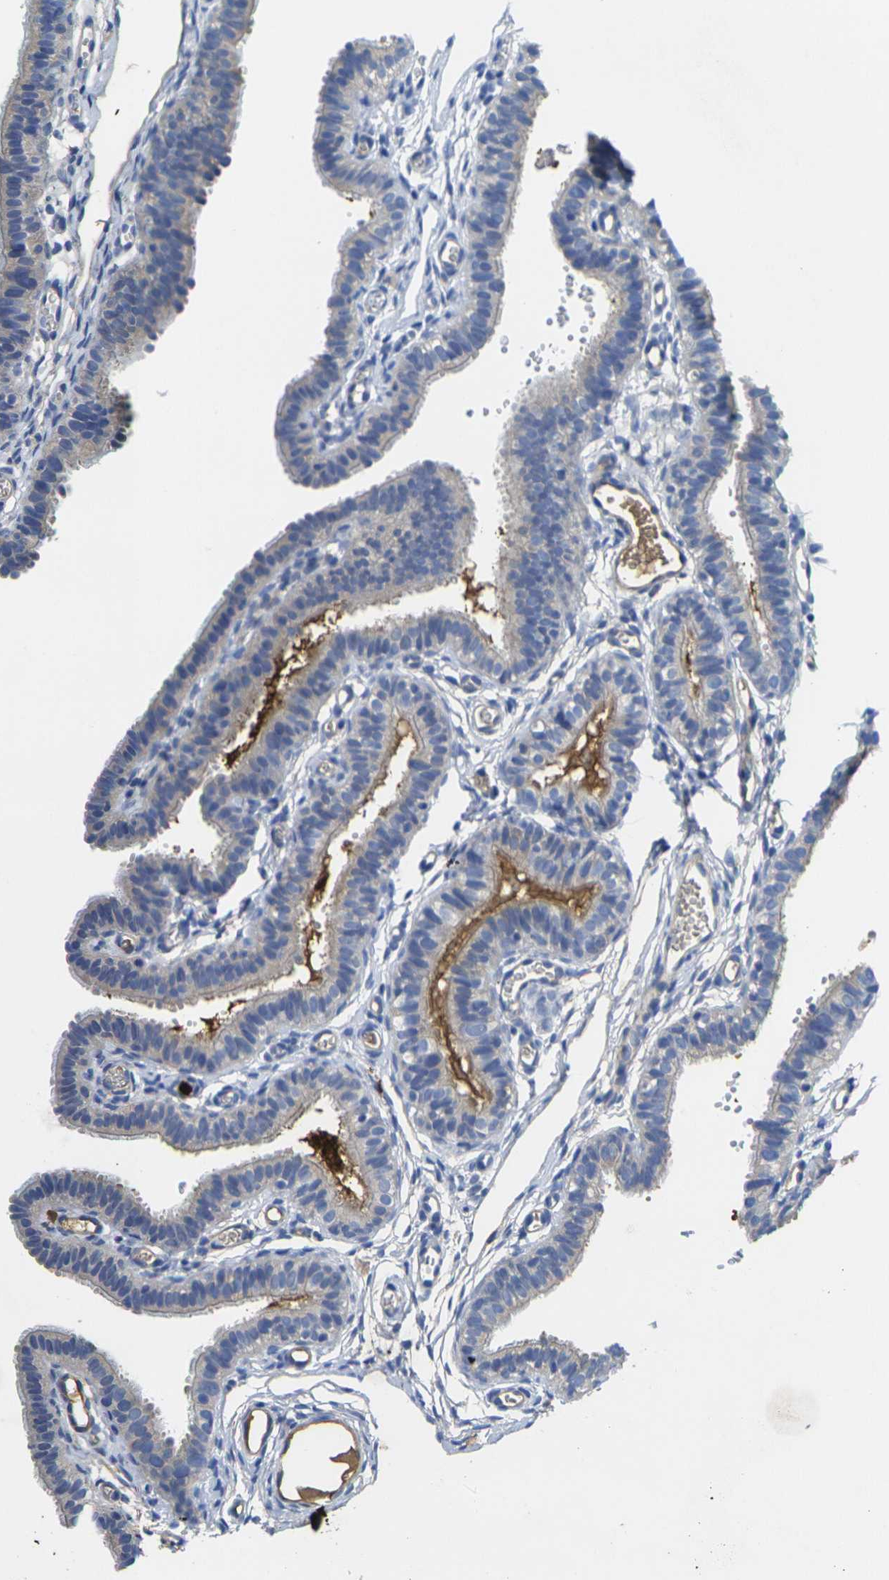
{"staining": {"intensity": "negative", "quantity": "none", "location": "none"}, "tissue": "fallopian tube", "cell_type": "Glandular cells", "image_type": "normal", "snomed": [{"axis": "morphology", "description": "Normal tissue, NOS"}, {"axis": "topography", "description": "Fallopian tube"}, {"axis": "topography", "description": "Placenta"}], "caption": "Human fallopian tube stained for a protein using IHC demonstrates no expression in glandular cells.", "gene": "S100A9", "patient": {"sex": "female", "age": 34}}